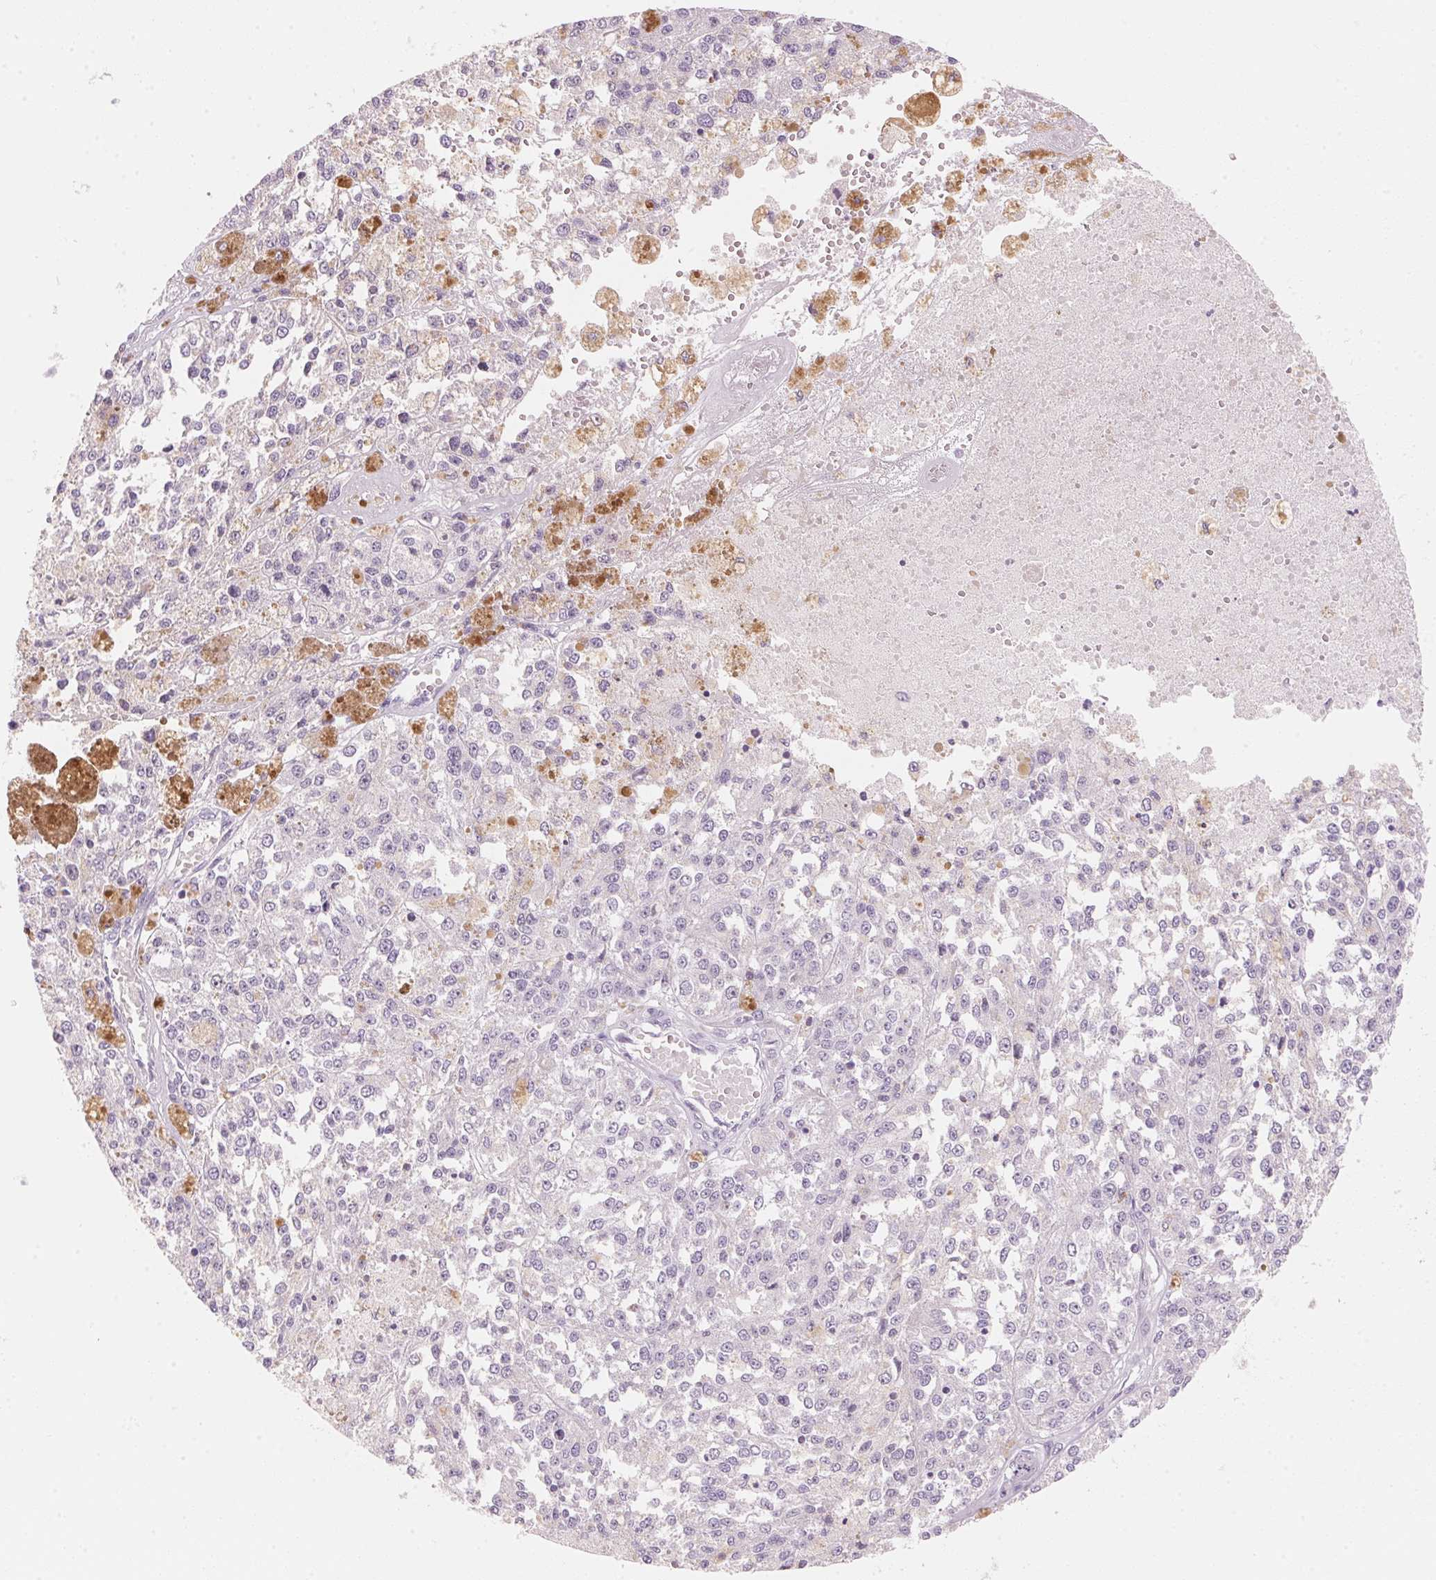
{"staining": {"intensity": "negative", "quantity": "none", "location": "none"}, "tissue": "melanoma", "cell_type": "Tumor cells", "image_type": "cancer", "snomed": [{"axis": "morphology", "description": "Malignant melanoma, Metastatic site"}, {"axis": "topography", "description": "Lymph node"}], "caption": "Tumor cells show no significant protein positivity in melanoma.", "gene": "HOXB13", "patient": {"sex": "female", "age": 64}}